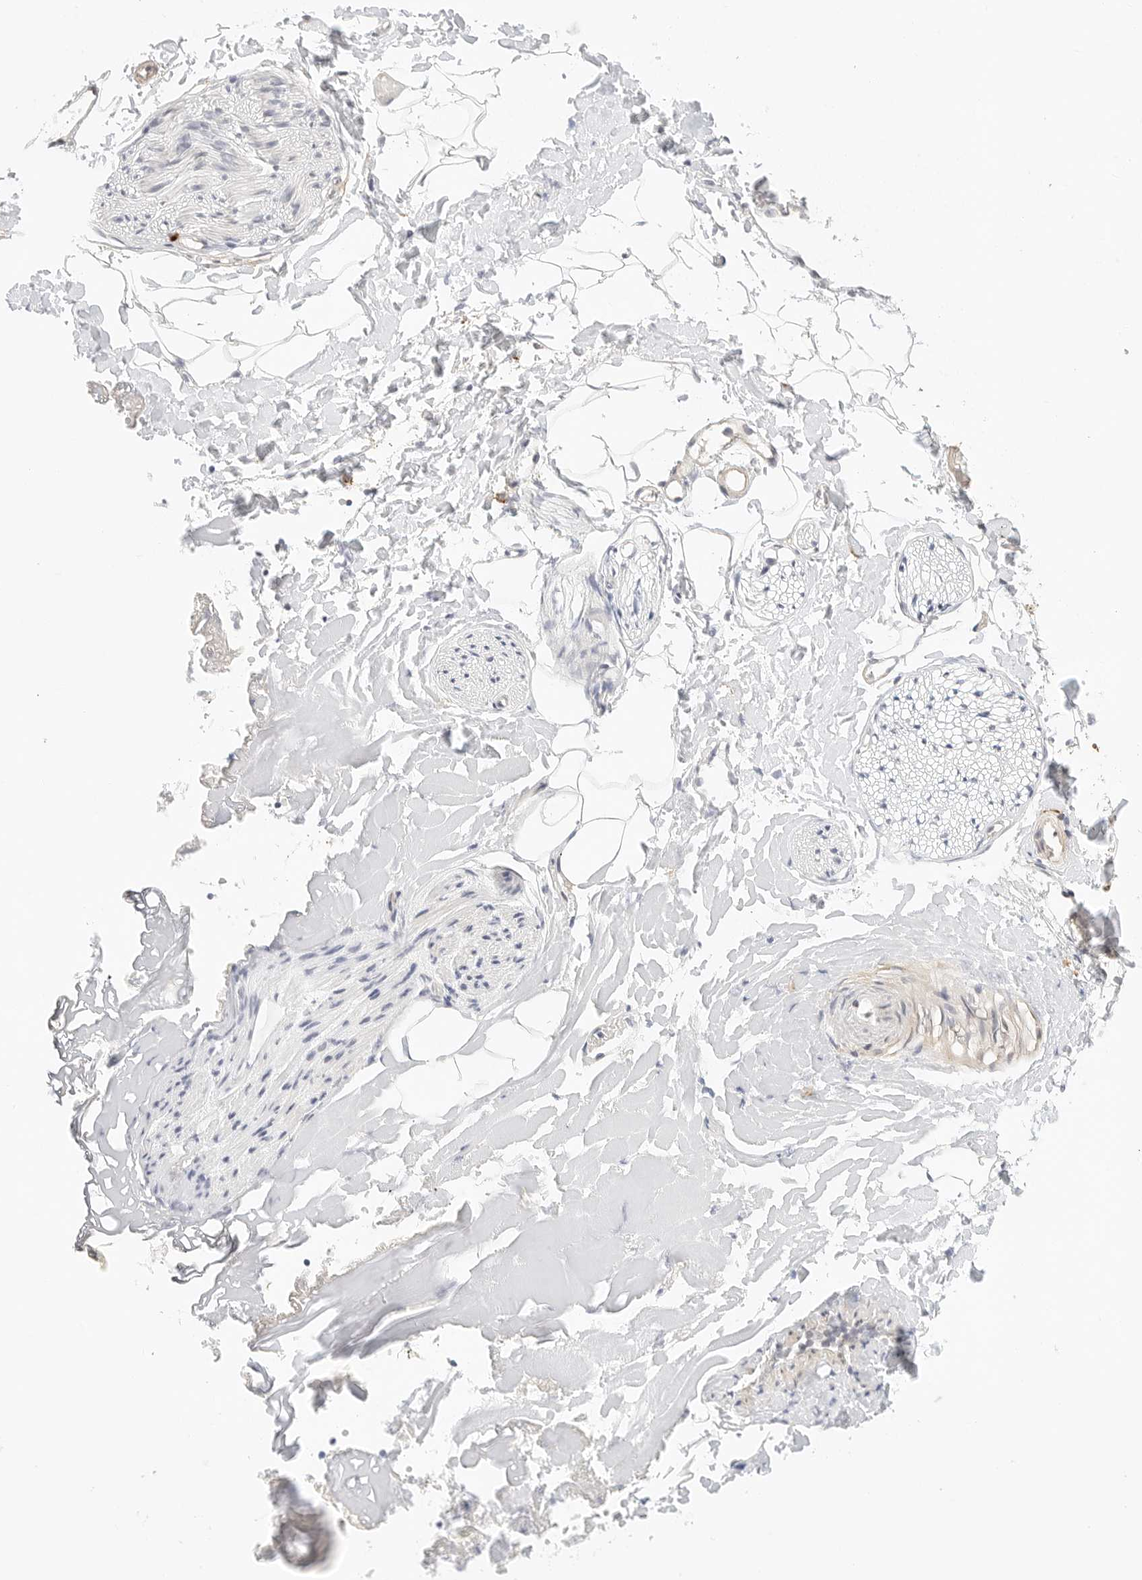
{"staining": {"intensity": "negative", "quantity": "none", "location": "none"}, "tissue": "adipose tissue", "cell_type": "Adipocytes", "image_type": "normal", "snomed": [{"axis": "morphology", "description": "Normal tissue, NOS"}, {"axis": "morphology", "description": "Adenocarcinoma, NOS"}, {"axis": "topography", "description": "Smooth muscle"}, {"axis": "topography", "description": "Colon"}], "caption": "A high-resolution image shows immunohistochemistry staining of unremarkable adipose tissue, which shows no significant staining in adipocytes.", "gene": "TEKT2", "patient": {"sex": "male", "age": 14}}